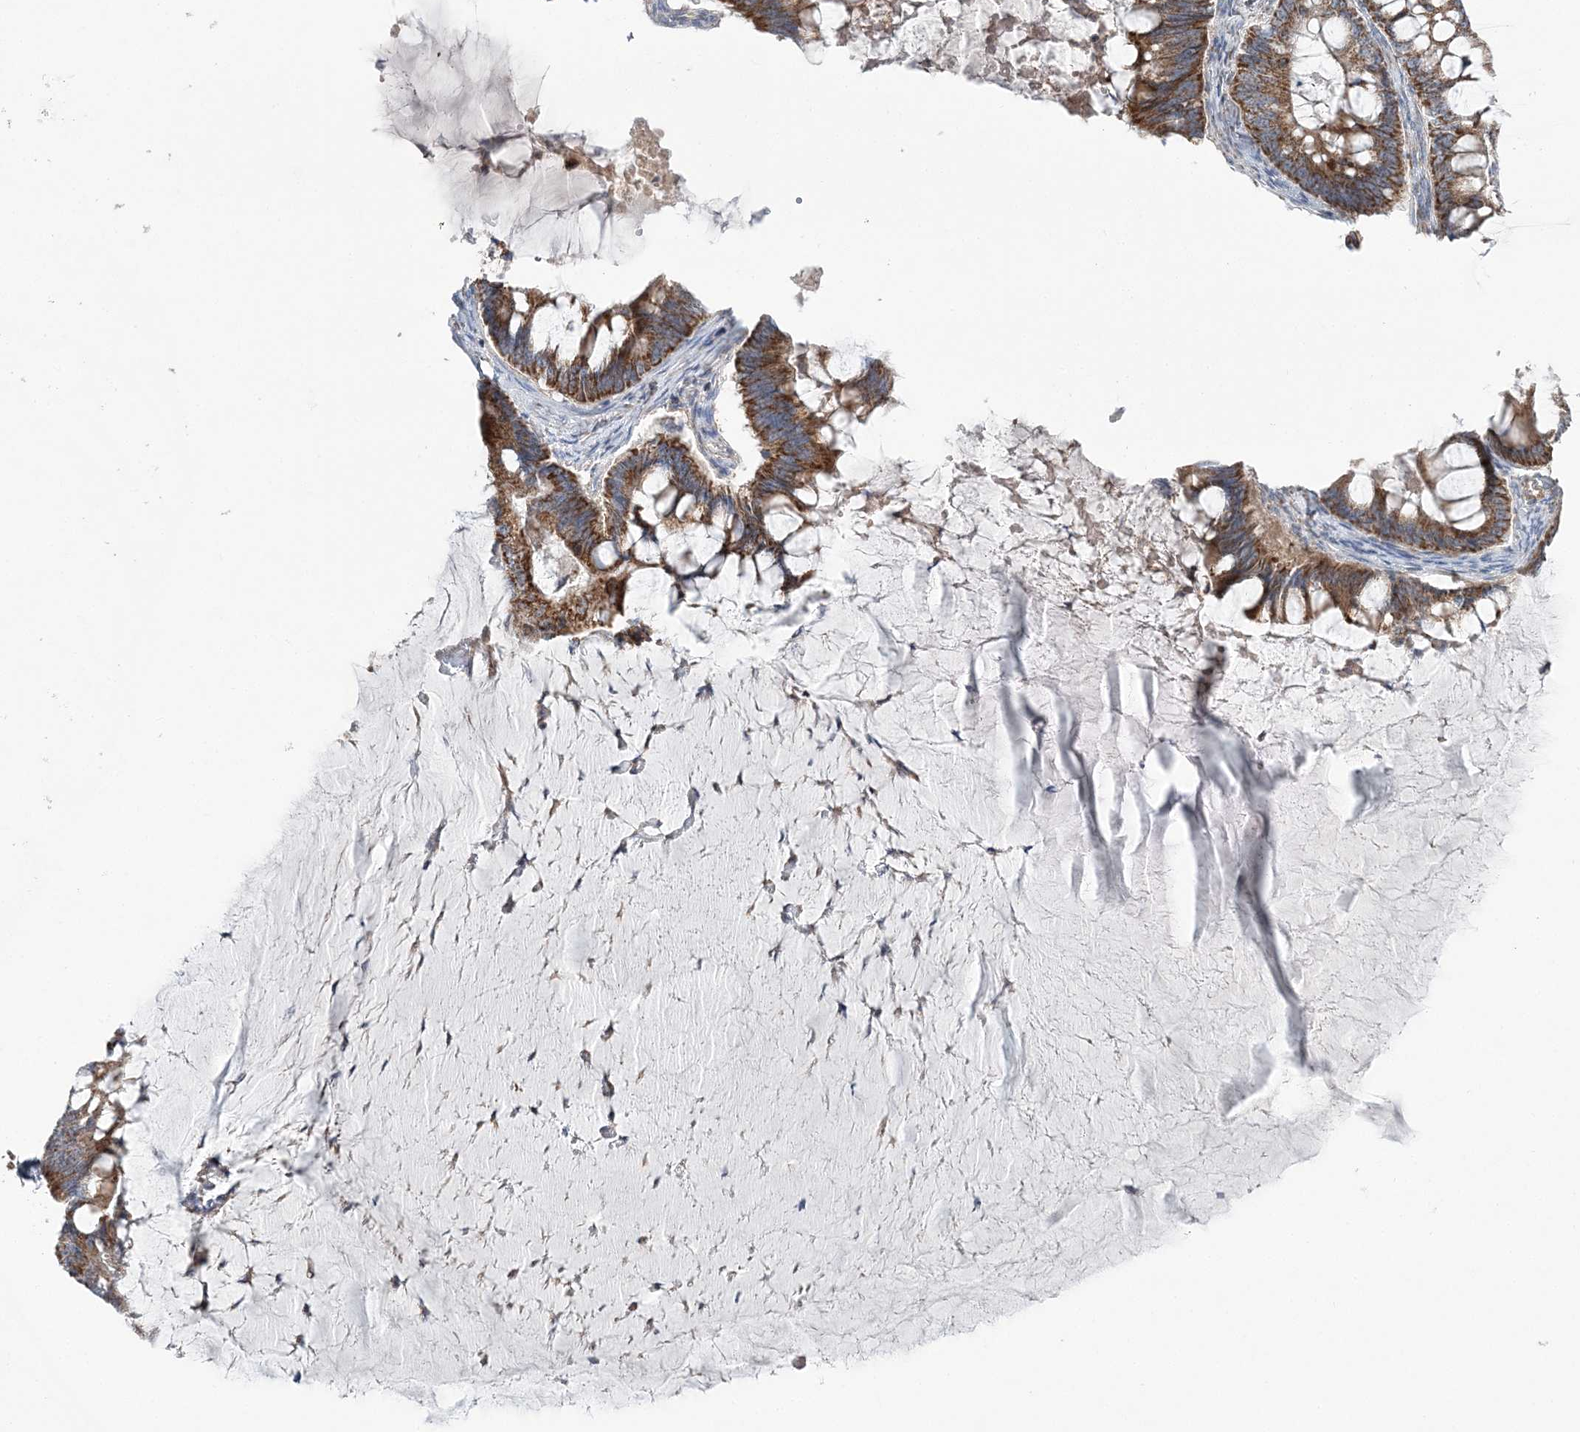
{"staining": {"intensity": "strong", "quantity": ">75%", "location": "cytoplasmic/membranous"}, "tissue": "ovarian cancer", "cell_type": "Tumor cells", "image_type": "cancer", "snomed": [{"axis": "morphology", "description": "Cystadenocarcinoma, mucinous, NOS"}, {"axis": "topography", "description": "Ovary"}], "caption": "Ovarian cancer stained with a protein marker displays strong staining in tumor cells.", "gene": "OPA1", "patient": {"sex": "female", "age": 61}}